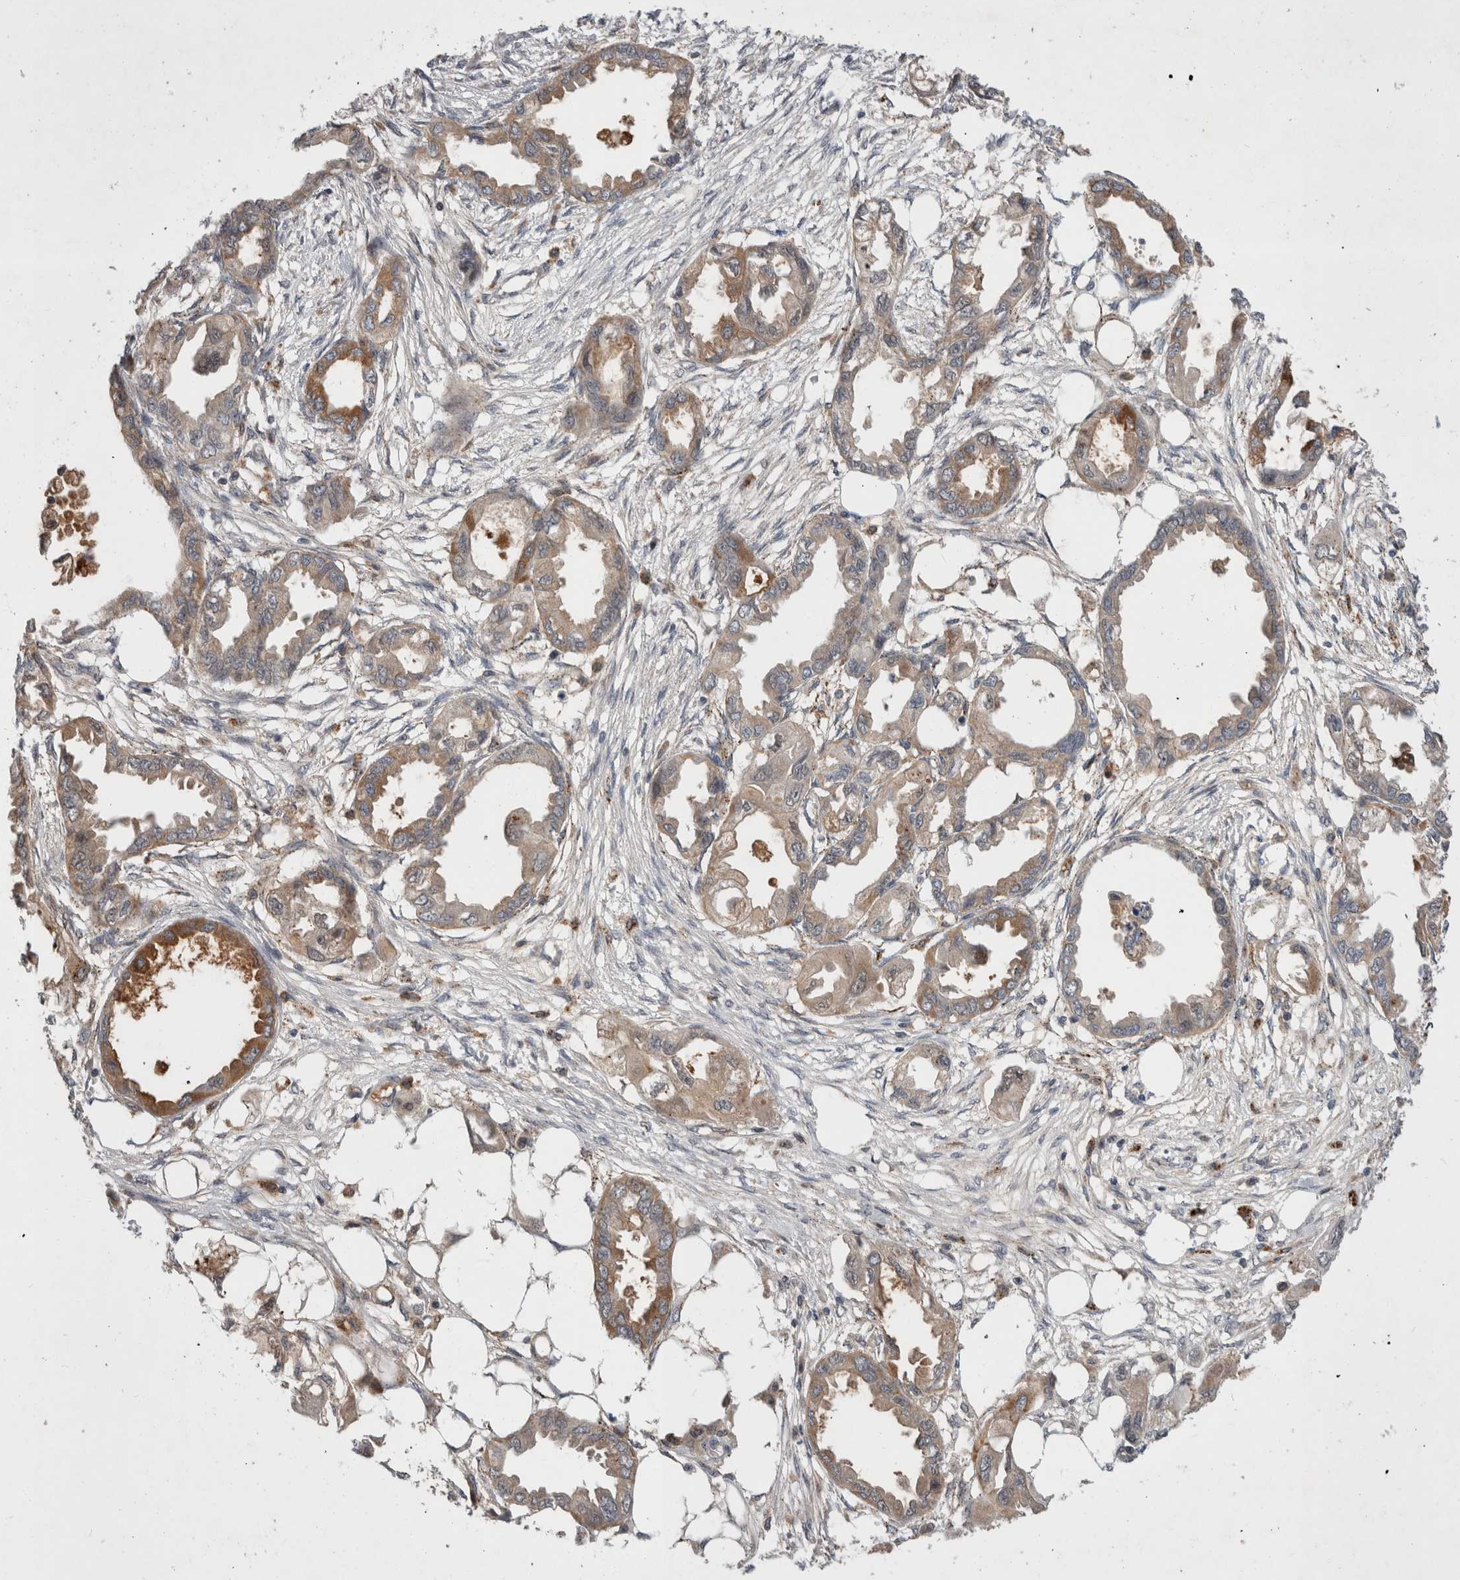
{"staining": {"intensity": "moderate", "quantity": "25%-75%", "location": "cytoplasmic/membranous"}, "tissue": "endometrial cancer", "cell_type": "Tumor cells", "image_type": "cancer", "snomed": [{"axis": "morphology", "description": "Adenocarcinoma, NOS"}, {"axis": "morphology", "description": "Adenocarcinoma, metastatic, NOS"}, {"axis": "topography", "description": "Adipose tissue"}, {"axis": "topography", "description": "Endometrium"}], "caption": "Protein expression analysis of adenocarcinoma (endometrial) shows moderate cytoplasmic/membranous expression in approximately 25%-75% of tumor cells. Using DAB (3,3'-diaminobenzidine) (brown) and hematoxylin (blue) stains, captured at high magnification using brightfield microscopy.", "gene": "MRPL37", "patient": {"sex": "female", "age": 67}}